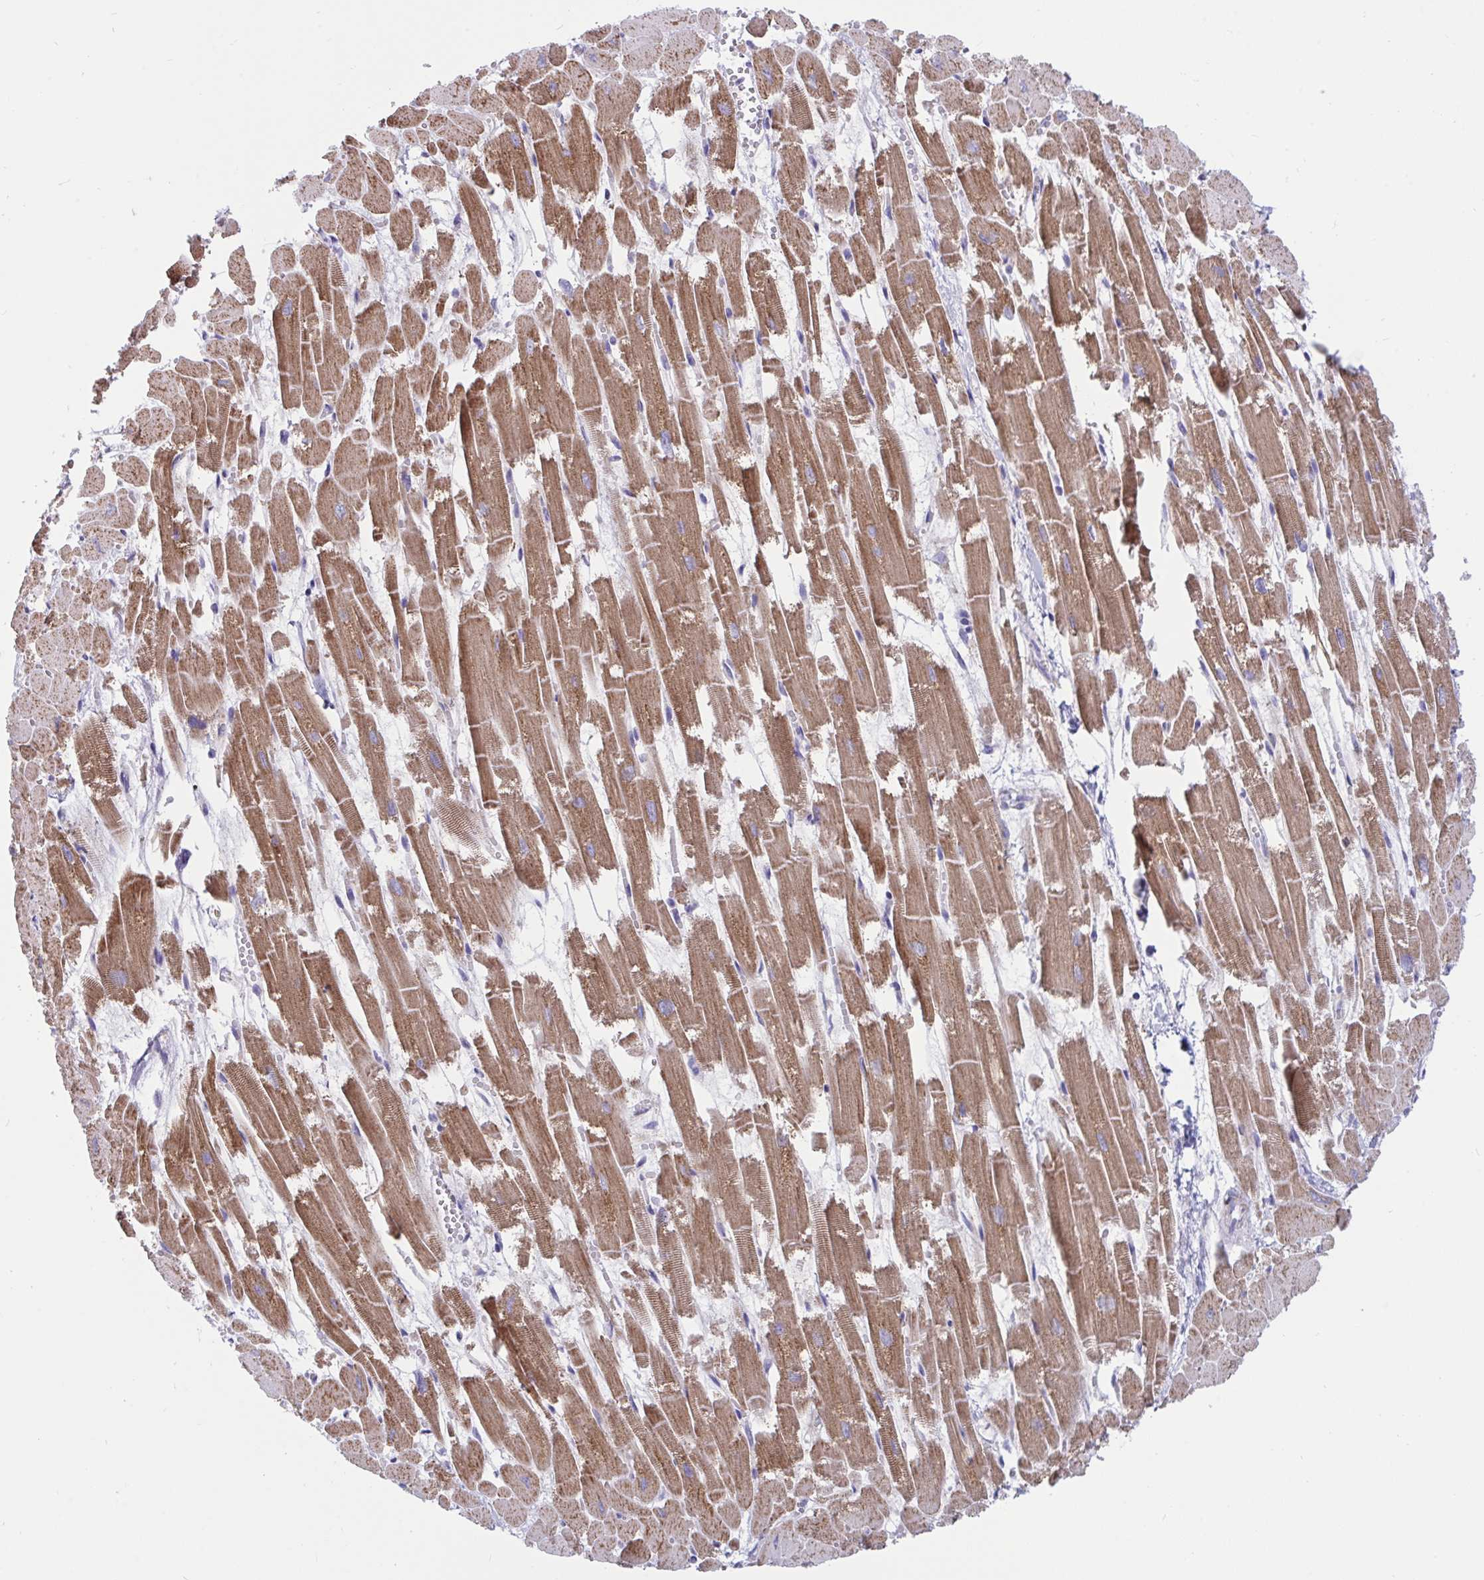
{"staining": {"intensity": "strong", "quantity": ">75%", "location": "cytoplasmic/membranous"}, "tissue": "heart muscle", "cell_type": "Cardiomyocytes", "image_type": "normal", "snomed": [{"axis": "morphology", "description": "Normal tissue, NOS"}, {"axis": "topography", "description": "Heart"}], "caption": "Immunohistochemistry (DAB (3,3'-diaminobenzidine)) staining of benign human heart muscle reveals strong cytoplasmic/membranous protein positivity in approximately >75% of cardiomyocytes. (Brightfield microscopy of DAB IHC at high magnification).", "gene": "DTX3", "patient": {"sex": "female", "age": 52}}